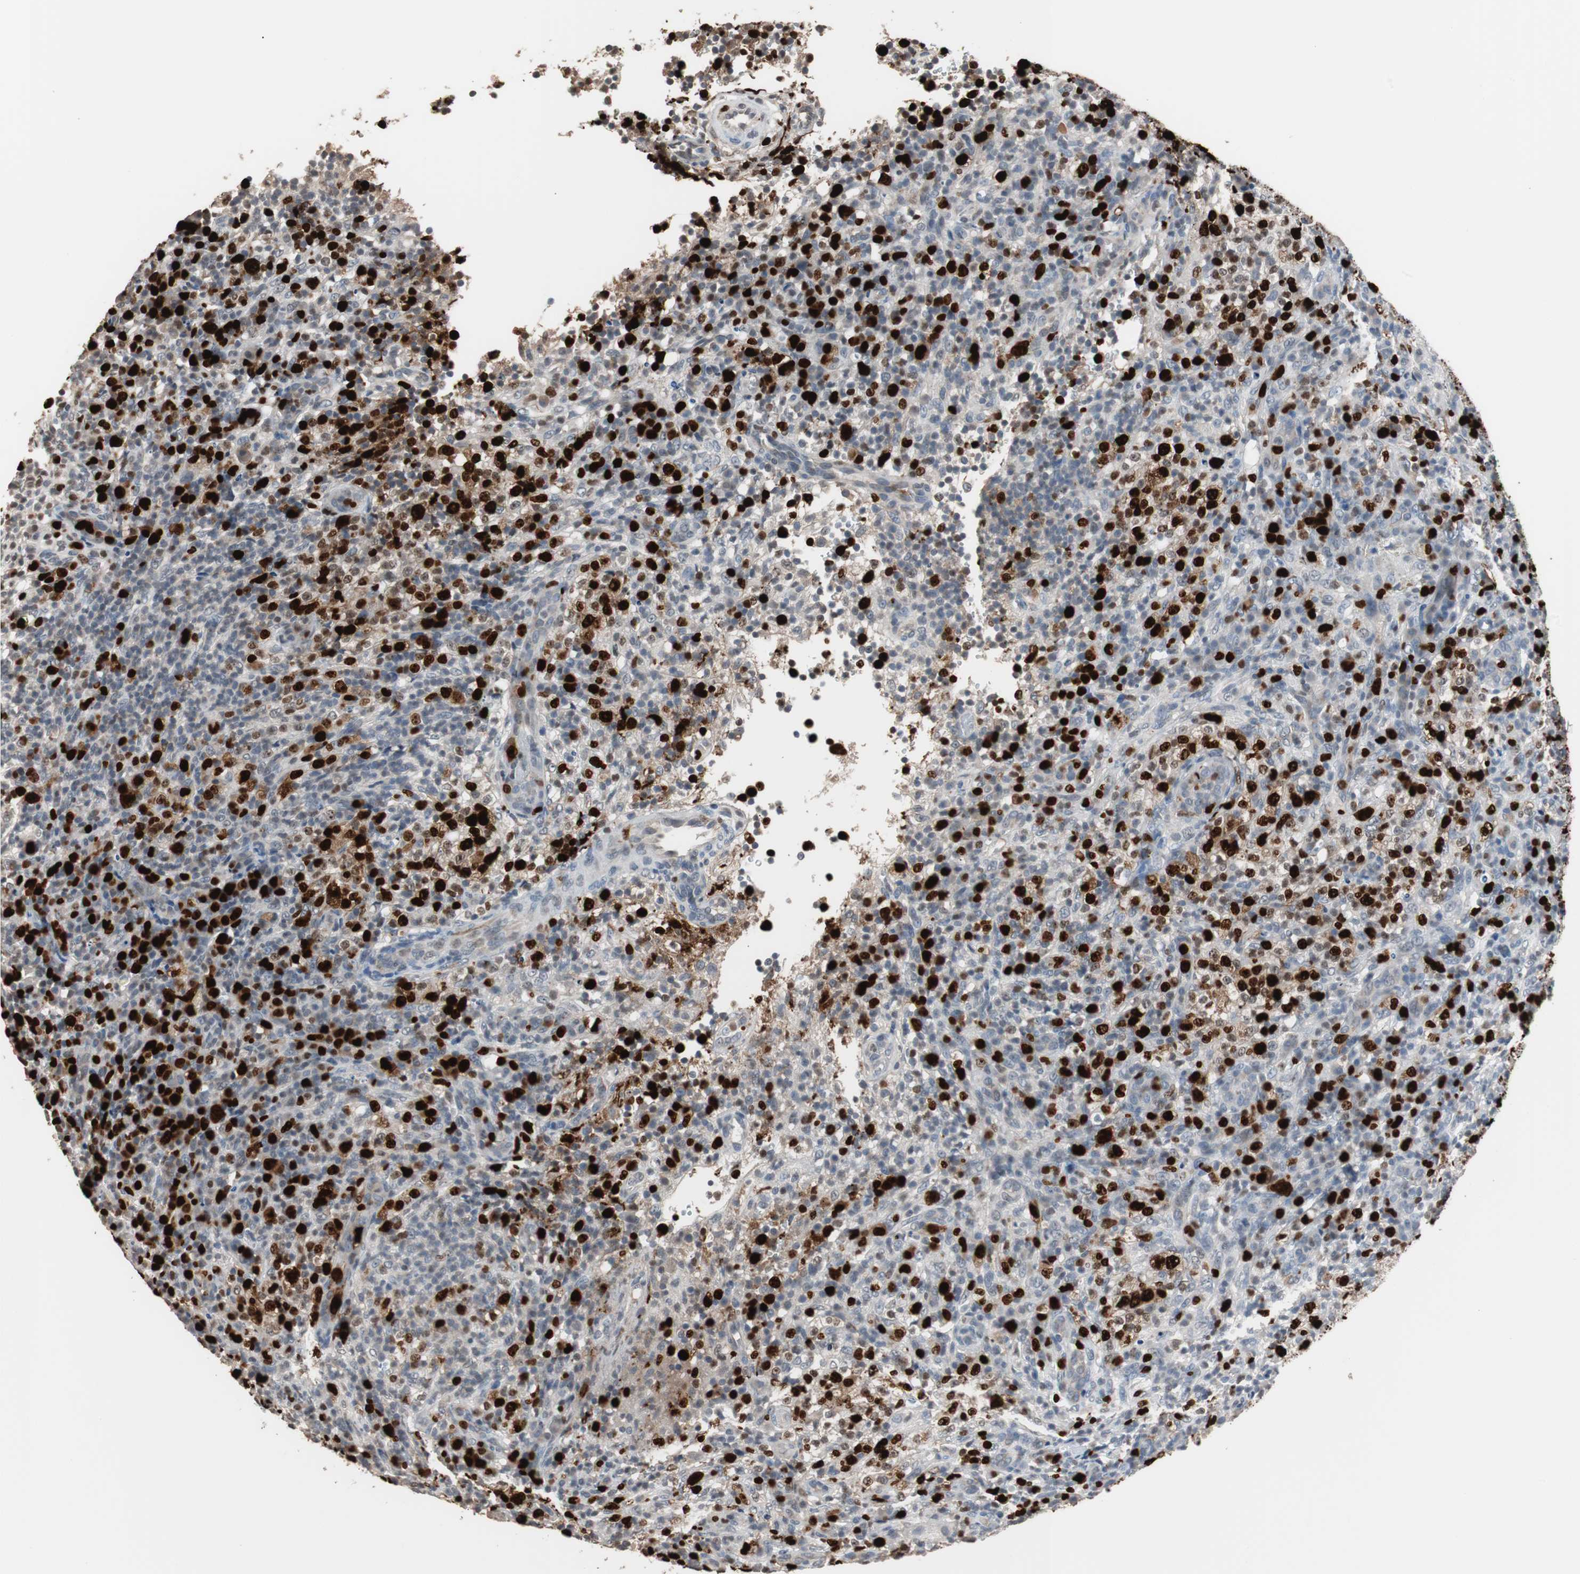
{"staining": {"intensity": "strong", "quantity": "25%-75%", "location": "cytoplasmic/membranous,nuclear"}, "tissue": "lymphoma", "cell_type": "Tumor cells", "image_type": "cancer", "snomed": [{"axis": "morphology", "description": "Malignant lymphoma, non-Hodgkin's type, High grade"}, {"axis": "topography", "description": "Lymph node"}], "caption": "A high amount of strong cytoplasmic/membranous and nuclear expression is appreciated in approximately 25%-75% of tumor cells in lymphoma tissue. (DAB IHC with brightfield microscopy, high magnification).", "gene": "TOP2A", "patient": {"sex": "female", "age": 76}}